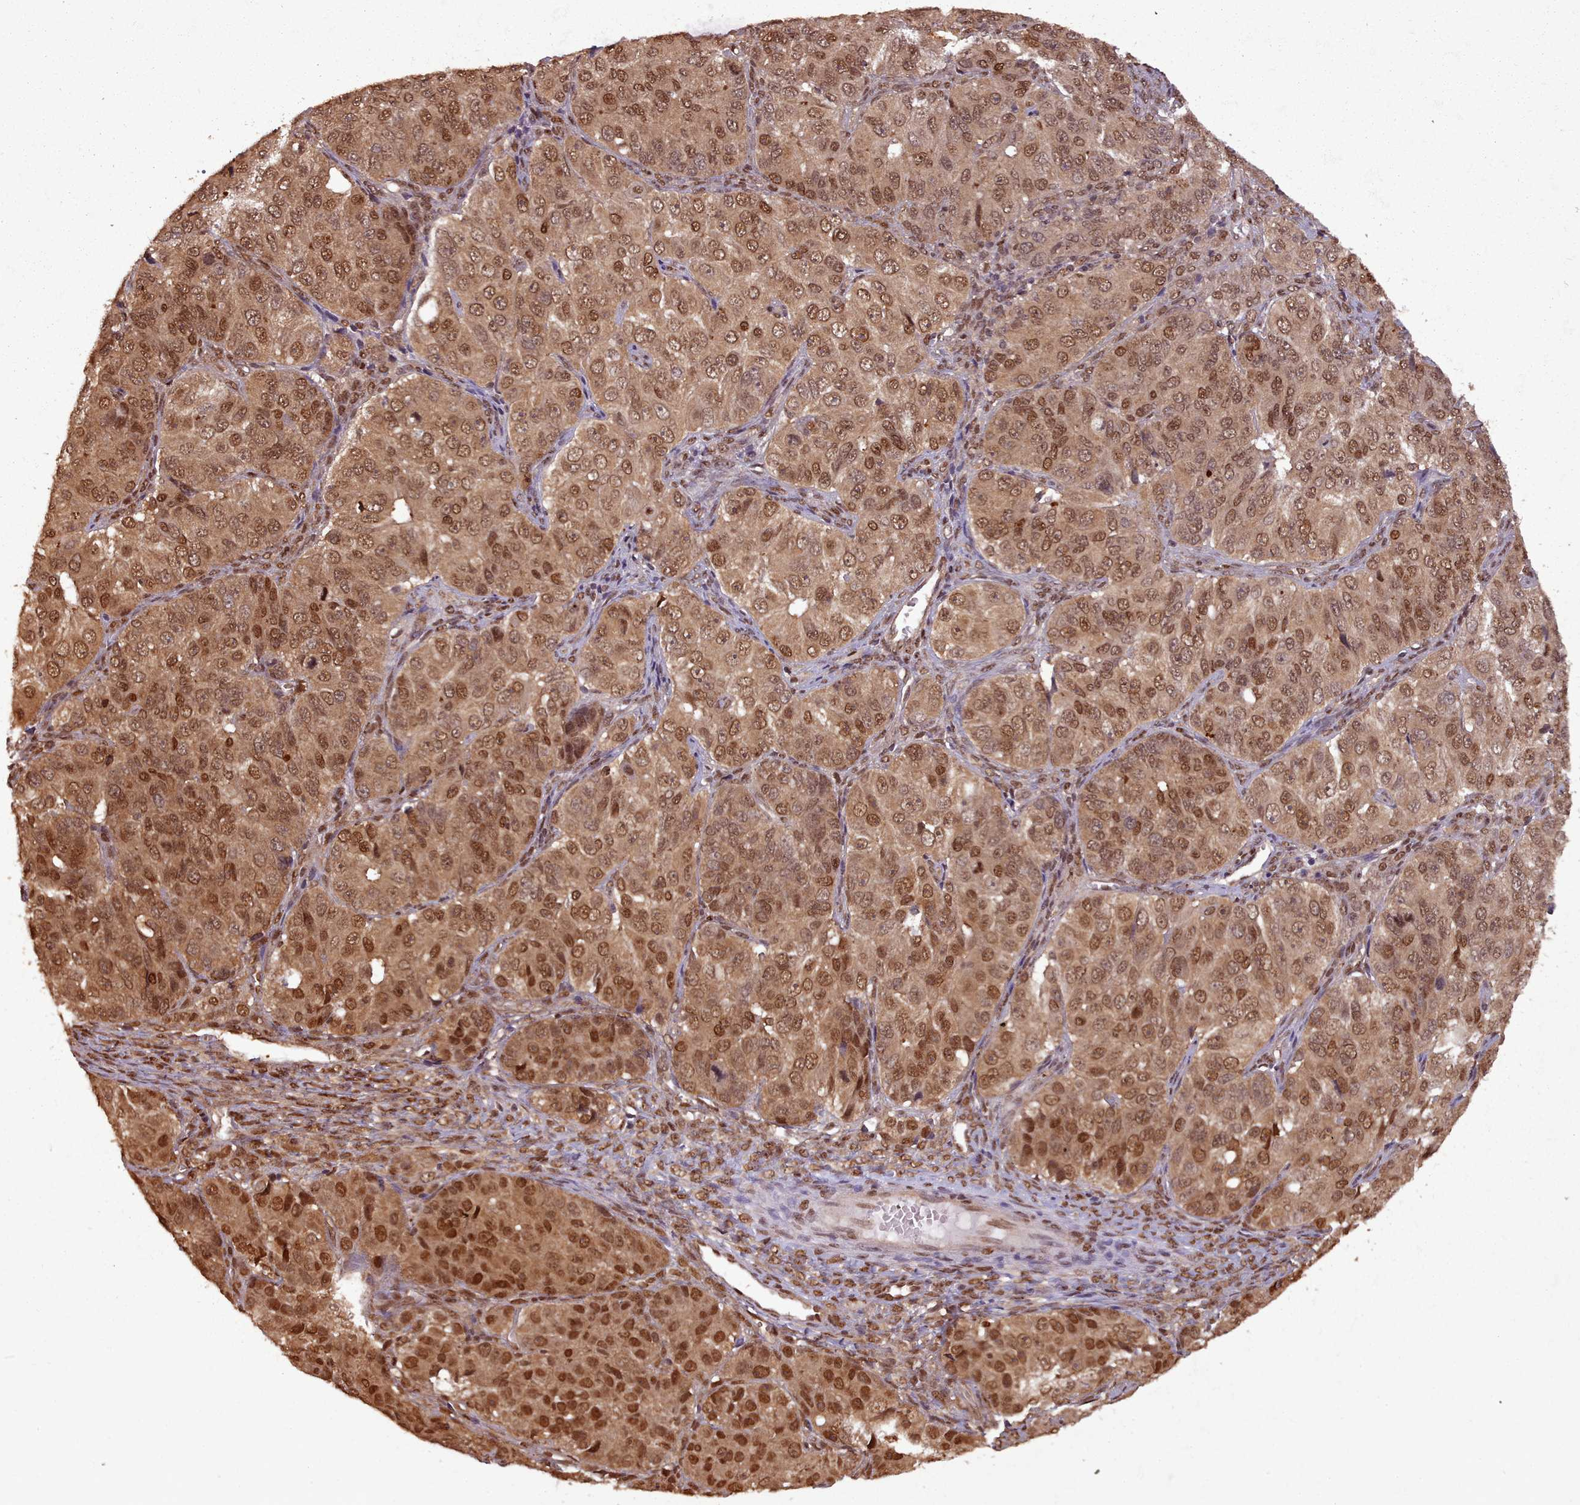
{"staining": {"intensity": "moderate", "quantity": ">75%", "location": "cytoplasmic/membranous,nuclear"}, "tissue": "ovarian cancer", "cell_type": "Tumor cells", "image_type": "cancer", "snomed": [{"axis": "morphology", "description": "Carcinoma, endometroid"}, {"axis": "topography", "description": "Ovary"}], "caption": "About >75% of tumor cells in human ovarian cancer (endometroid carcinoma) show moderate cytoplasmic/membranous and nuclear protein staining as visualized by brown immunohistochemical staining.", "gene": "RPS27A", "patient": {"sex": "female", "age": 51}}